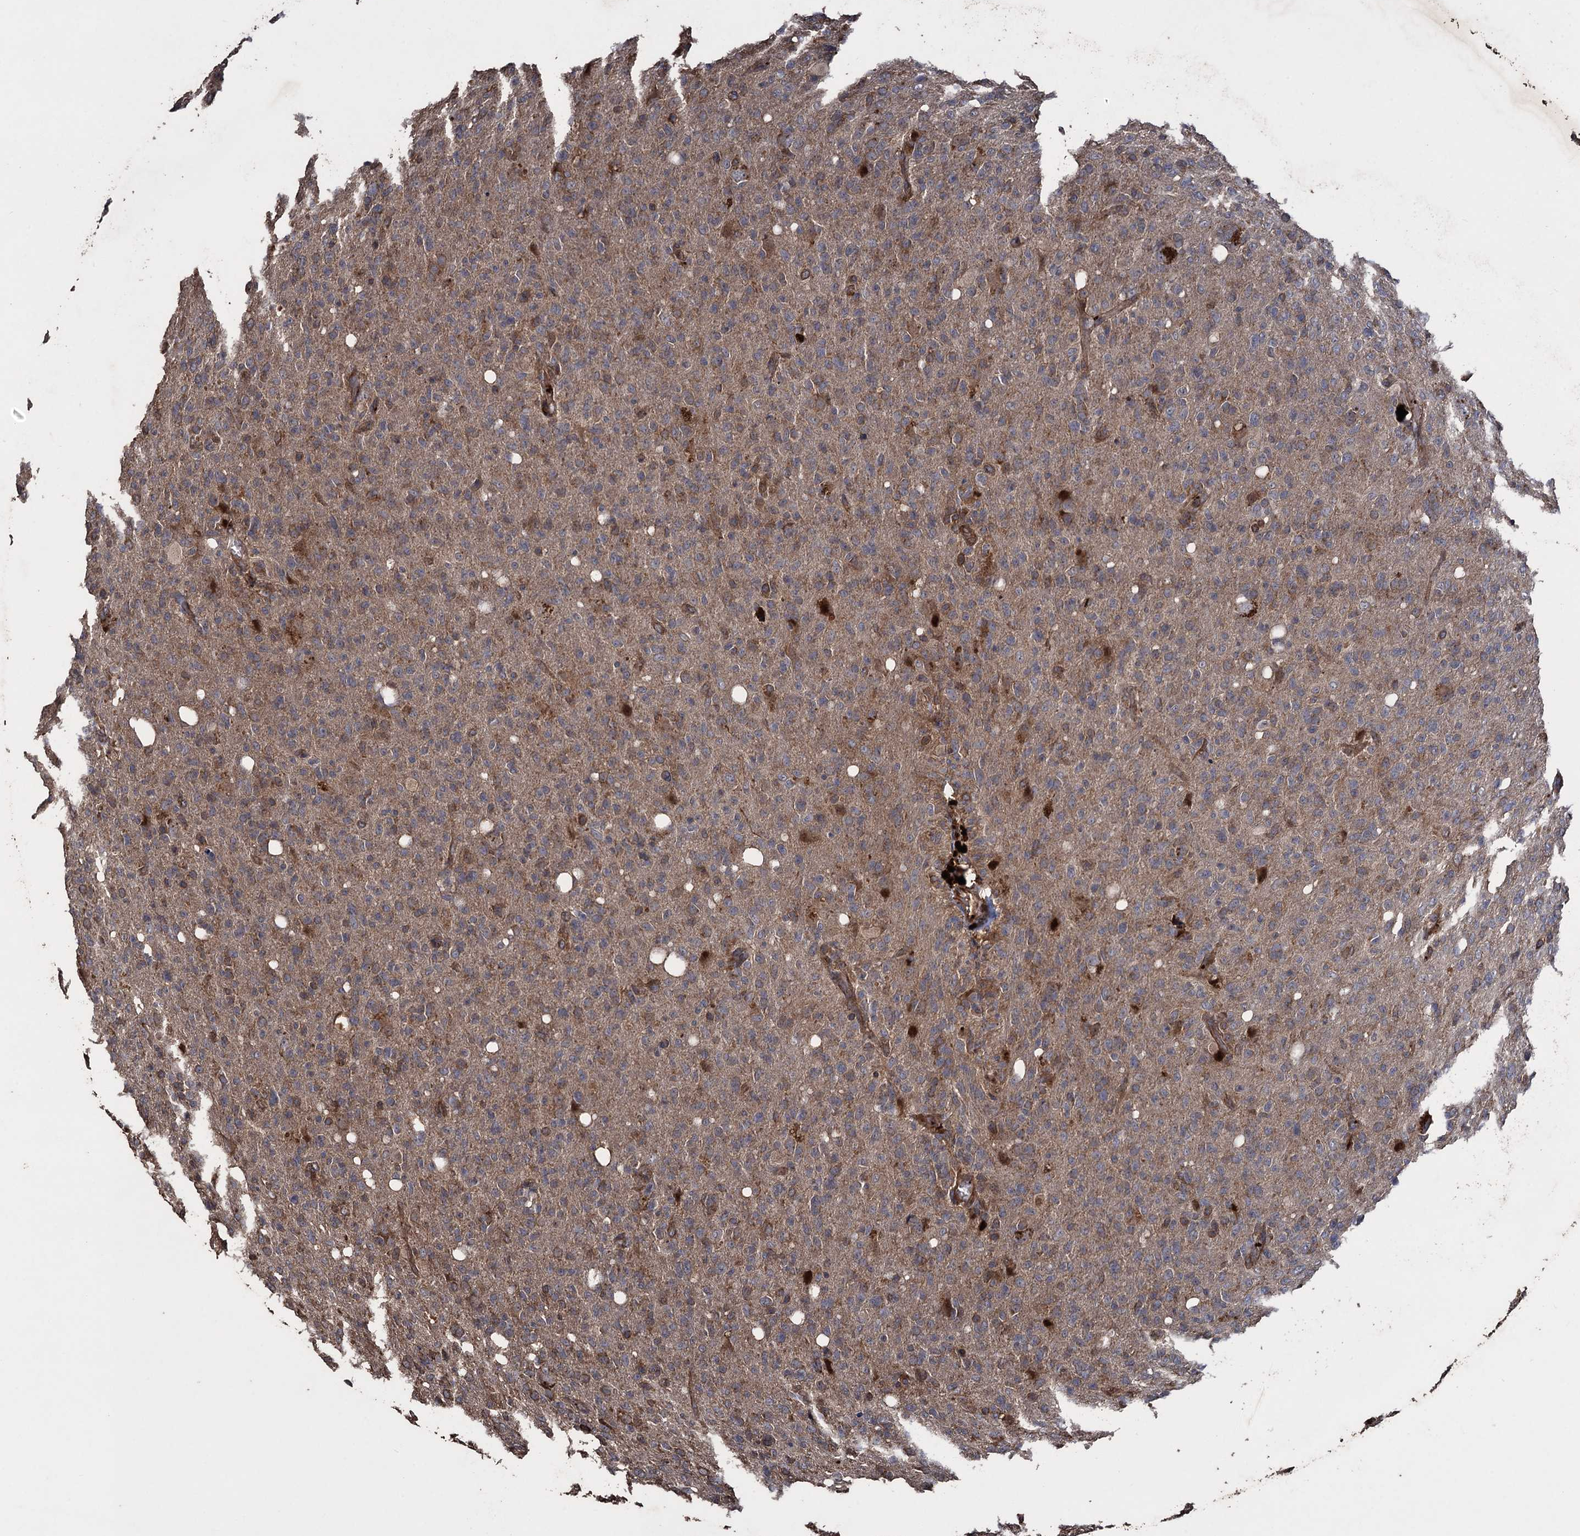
{"staining": {"intensity": "weak", "quantity": "25%-75%", "location": "cytoplasmic/membranous"}, "tissue": "glioma", "cell_type": "Tumor cells", "image_type": "cancer", "snomed": [{"axis": "morphology", "description": "Glioma, malignant, High grade"}, {"axis": "topography", "description": "Brain"}], "caption": "Human malignant glioma (high-grade) stained for a protein (brown) displays weak cytoplasmic/membranous positive staining in approximately 25%-75% of tumor cells.", "gene": "TXNDC11", "patient": {"sex": "female", "age": 57}}